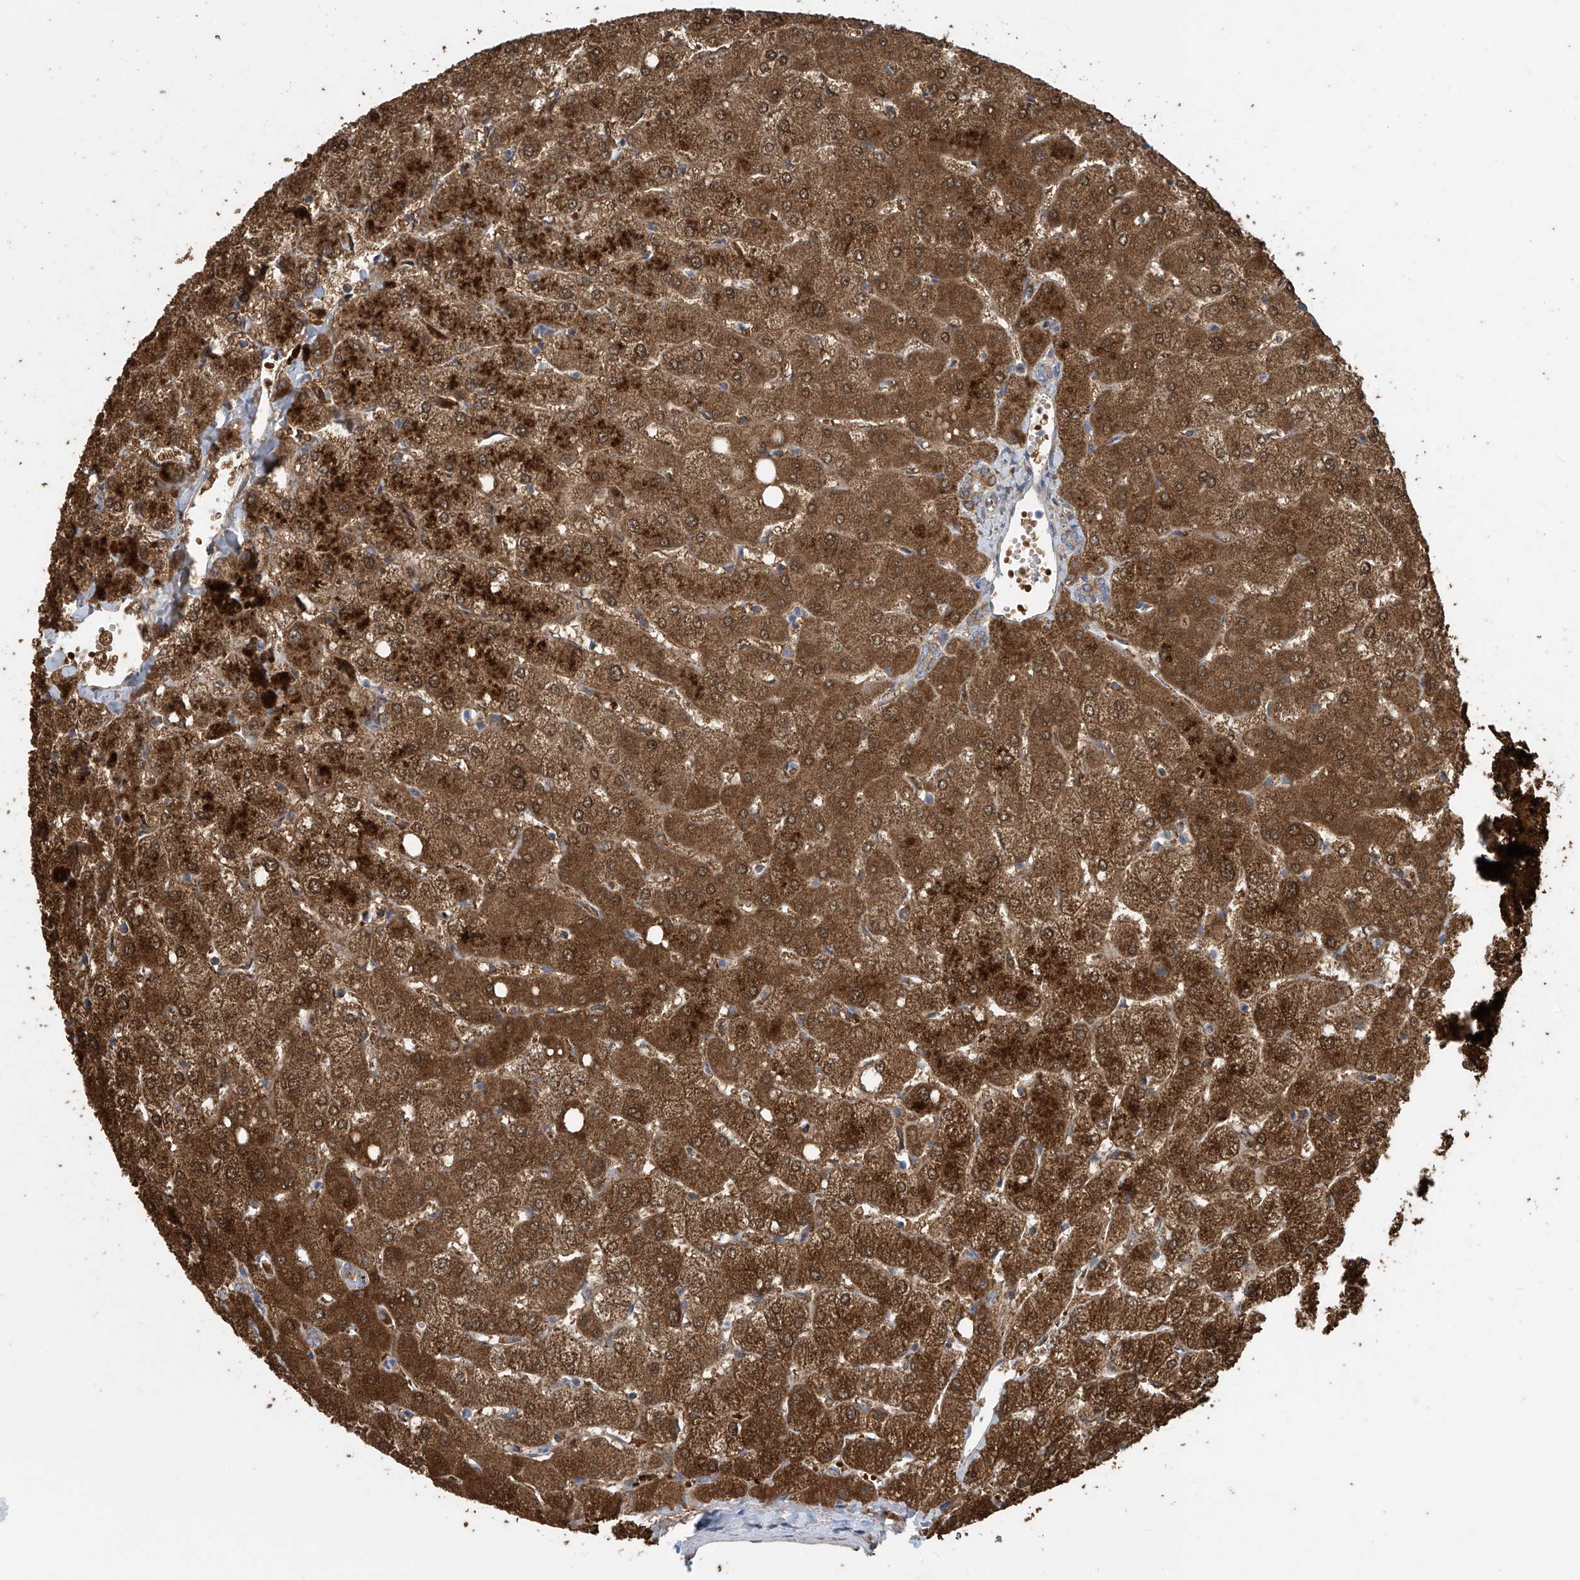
{"staining": {"intensity": "moderate", "quantity": ">75%", "location": "cytoplasmic/membranous"}, "tissue": "liver", "cell_type": "Cholangiocytes", "image_type": "normal", "snomed": [{"axis": "morphology", "description": "Normal tissue, NOS"}, {"axis": "topography", "description": "Liver"}], "caption": "The histopathology image reveals a brown stain indicating the presence of a protein in the cytoplasmic/membranous of cholangiocytes in liver. (Brightfield microscopy of DAB IHC at high magnification).", "gene": "COMMD1", "patient": {"sex": "female", "age": 54}}